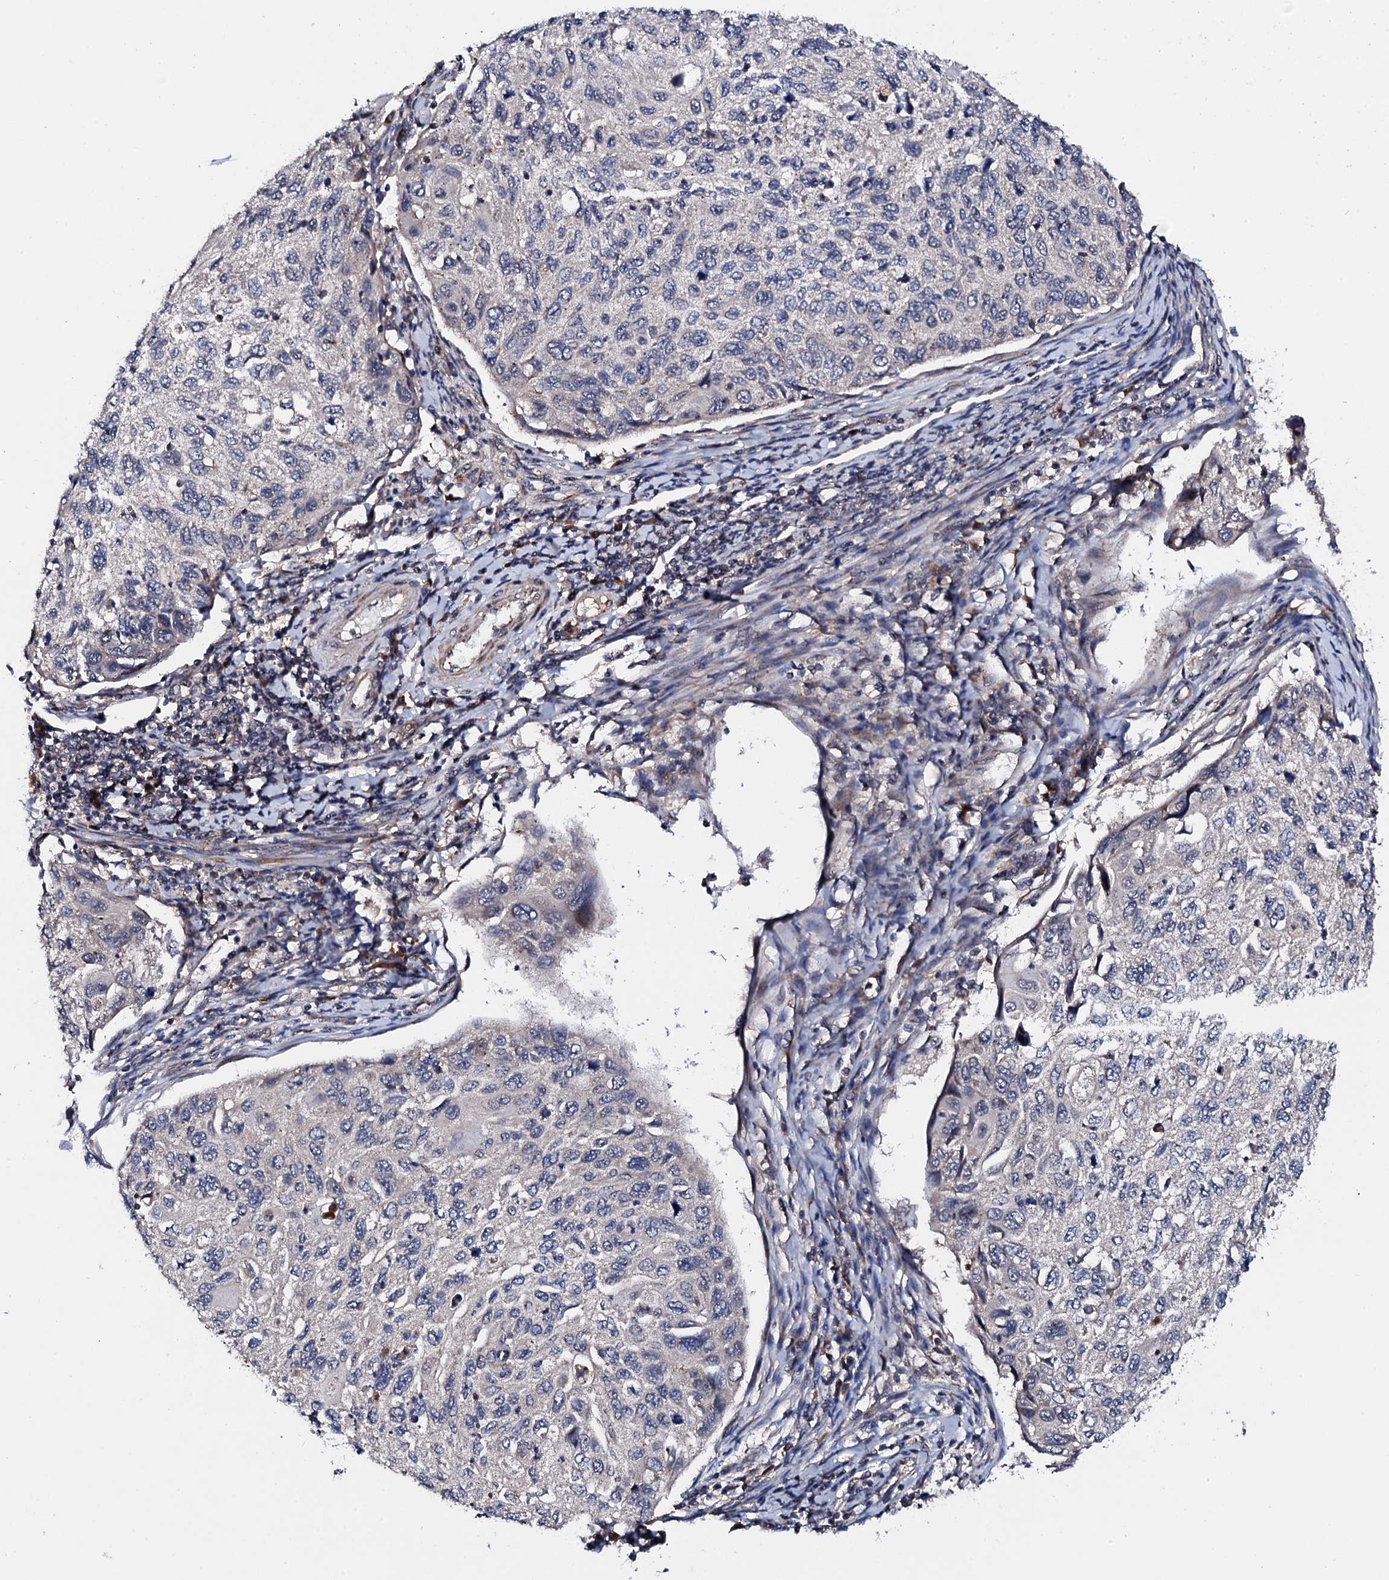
{"staining": {"intensity": "negative", "quantity": "none", "location": "none"}, "tissue": "cervical cancer", "cell_type": "Tumor cells", "image_type": "cancer", "snomed": [{"axis": "morphology", "description": "Squamous cell carcinoma, NOS"}, {"axis": "topography", "description": "Cervix"}], "caption": "IHC micrograph of neoplastic tissue: human cervical squamous cell carcinoma stained with DAB displays no significant protein expression in tumor cells.", "gene": "IP6K1", "patient": {"sex": "female", "age": 70}}